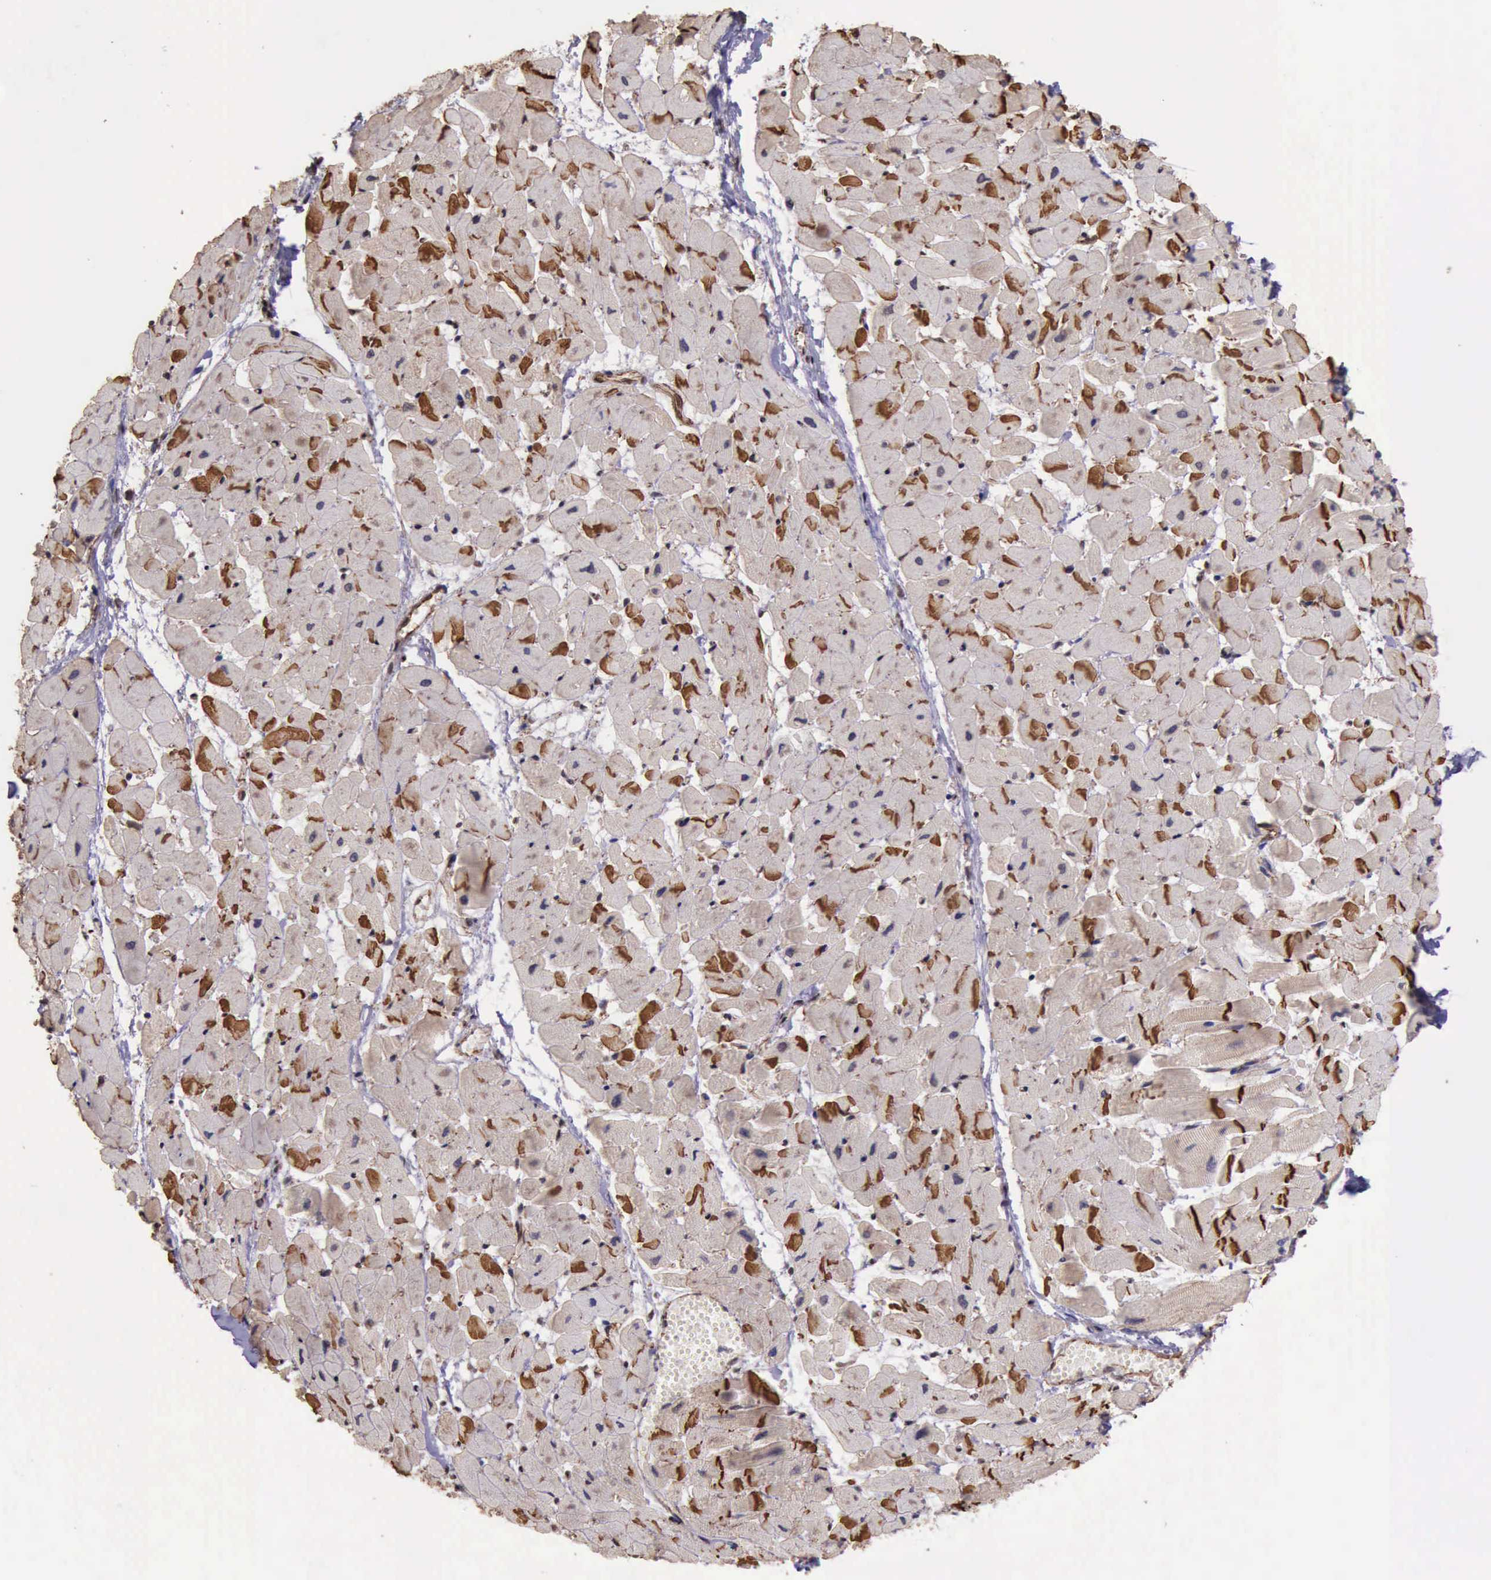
{"staining": {"intensity": "strong", "quantity": "25%-75%", "location": "cytoplasmic/membranous"}, "tissue": "heart muscle", "cell_type": "Cardiomyocytes", "image_type": "normal", "snomed": [{"axis": "morphology", "description": "Normal tissue, NOS"}, {"axis": "topography", "description": "Heart"}], "caption": "High-magnification brightfield microscopy of unremarkable heart muscle stained with DAB (brown) and counterstained with hematoxylin (blue). cardiomyocytes exhibit strong cytoplasmic/membranous positivity is identified in approximately25%-75% of cells.", "gene": "CTNNB1", "patient": {"sex": "female", "age": 19}}